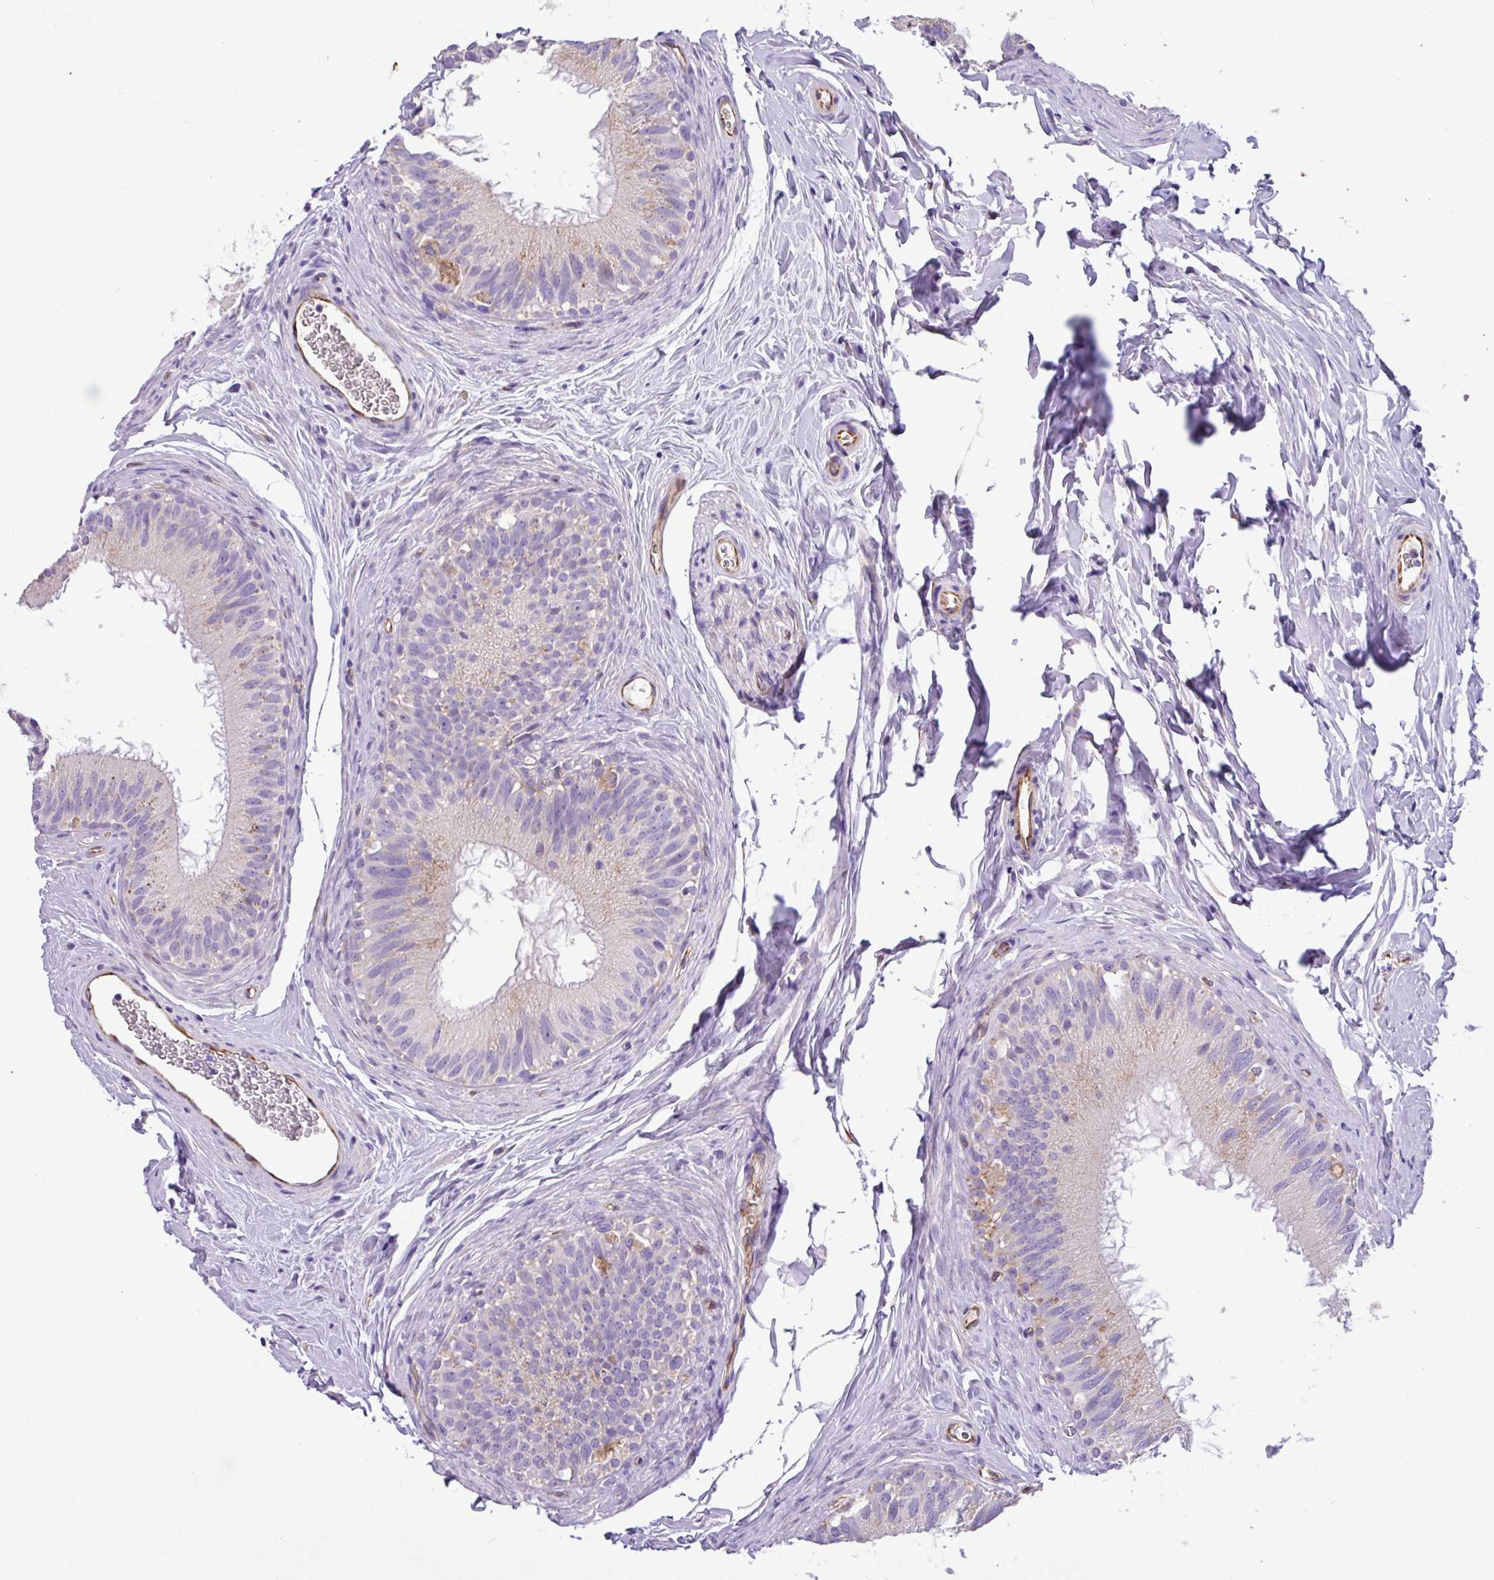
{"staining": {"intensity": "moderate", "quantity": "25%-75%", "location": "cytoplasmic/membranous"}, "tissue": "epididymis", "cell_type": "Glandular cells", "image_type": "normal", "snomed": [{"axis": "morphology", "description": "Normal tissue, NOS"}, {"axis": "topography", "description": "Epididymis"}], "caption": "High-power microscopy captured an IHC histopathology image of unremarkable epididymis, revealing moderate cytoplasmic/membranous staining in approximately 25%-75% of glandular cells.", "gene": "MRM2", "patient": {"sex": "male", "age": 38}}